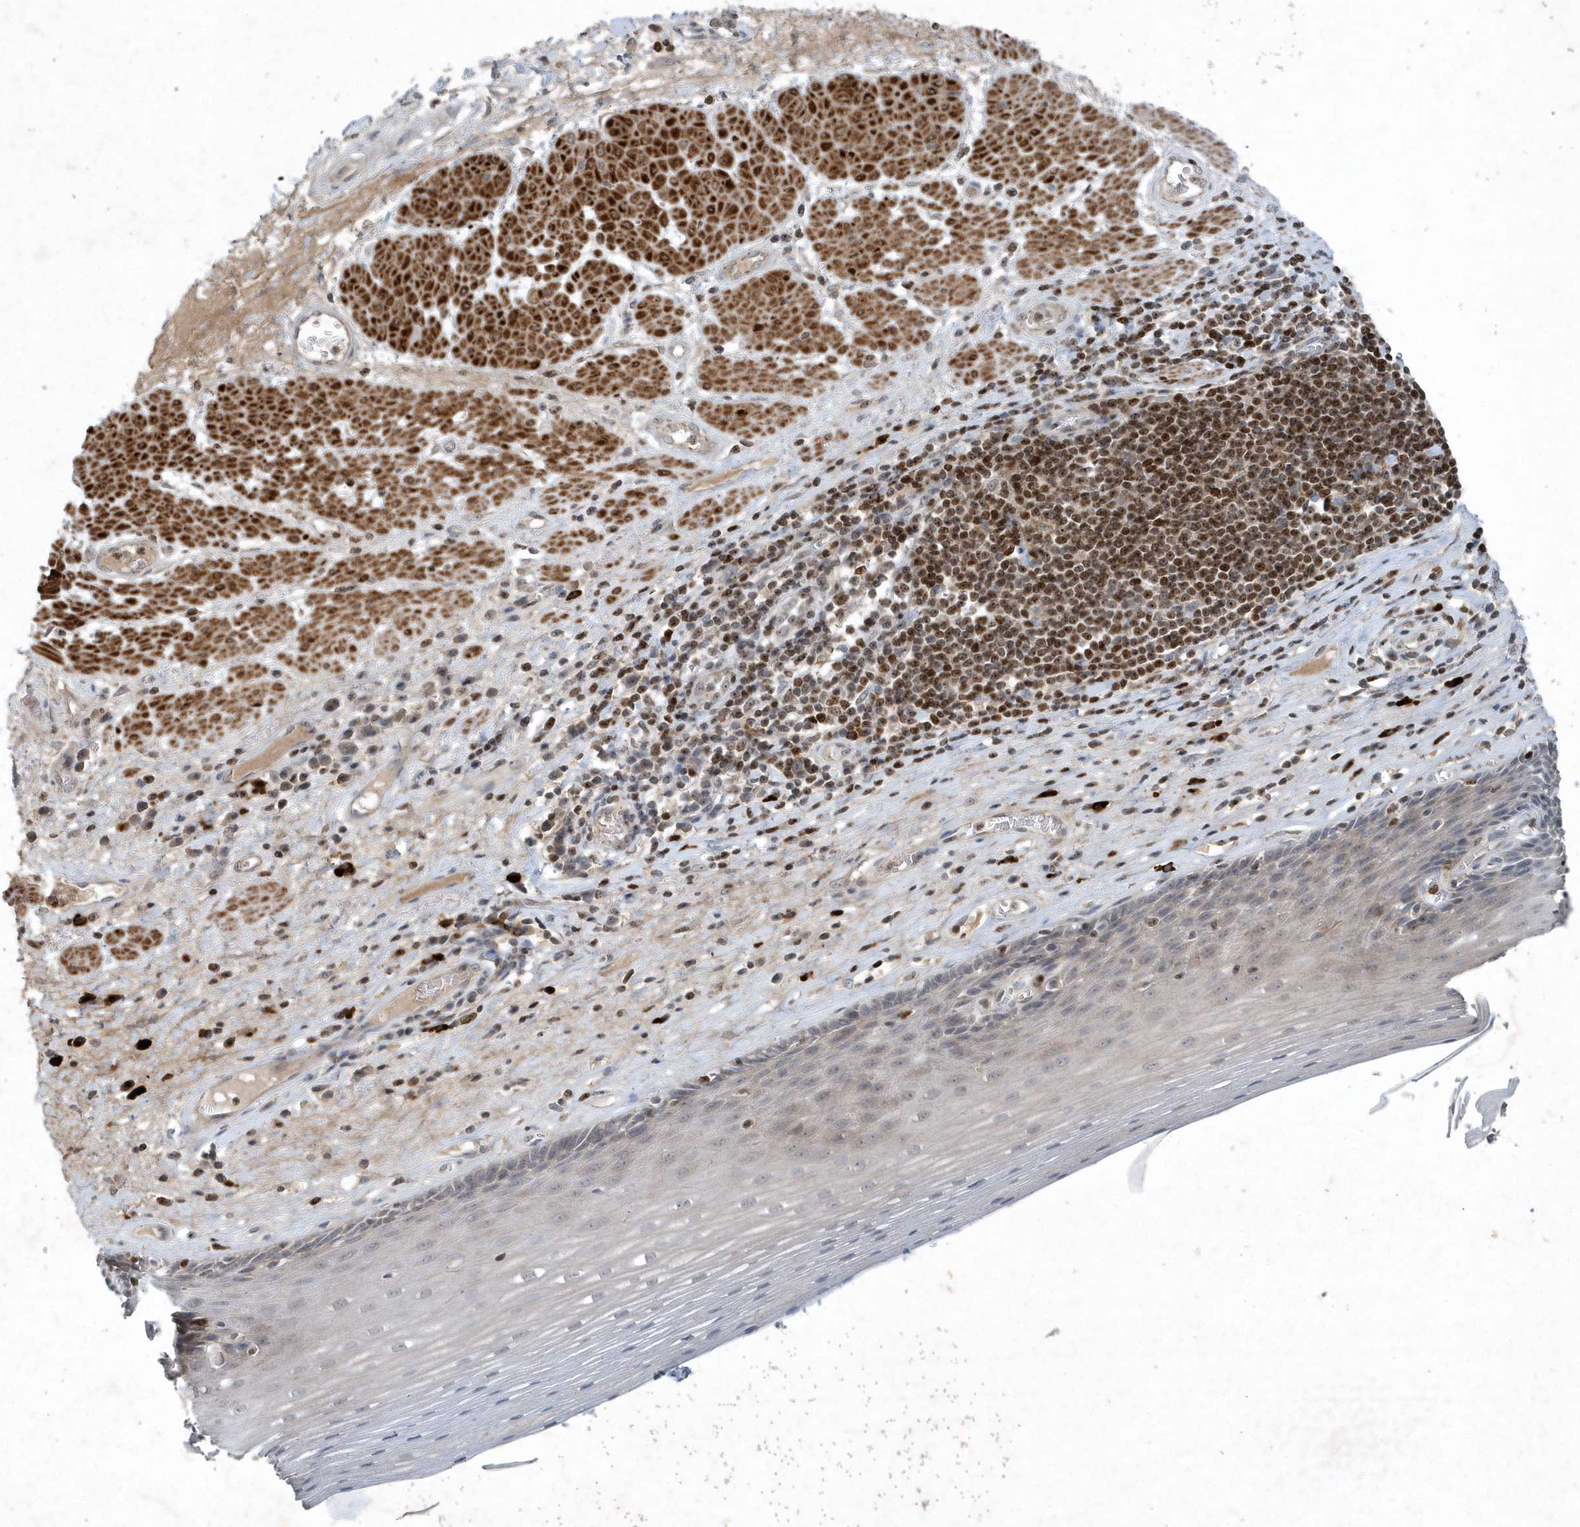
{"staining": {"intensity": "negative", "quantity": "none", "location": "none"}, "tissue": "esophagus", "cell_type": "Squamous epithelial cells", "image_type": "normal", "snomed": [{"axis": "morphology", "description": "Normal tissue, NOS"}, {"axis": "topography", "description": "Esophagus"}], "caption": "Esophagus stained for a protein using immunohistochemistry (IHC) shows no expression squamous epithelial cells.", "gene": "QTRT2", "patient": {"sex": "male", "age": 62}}